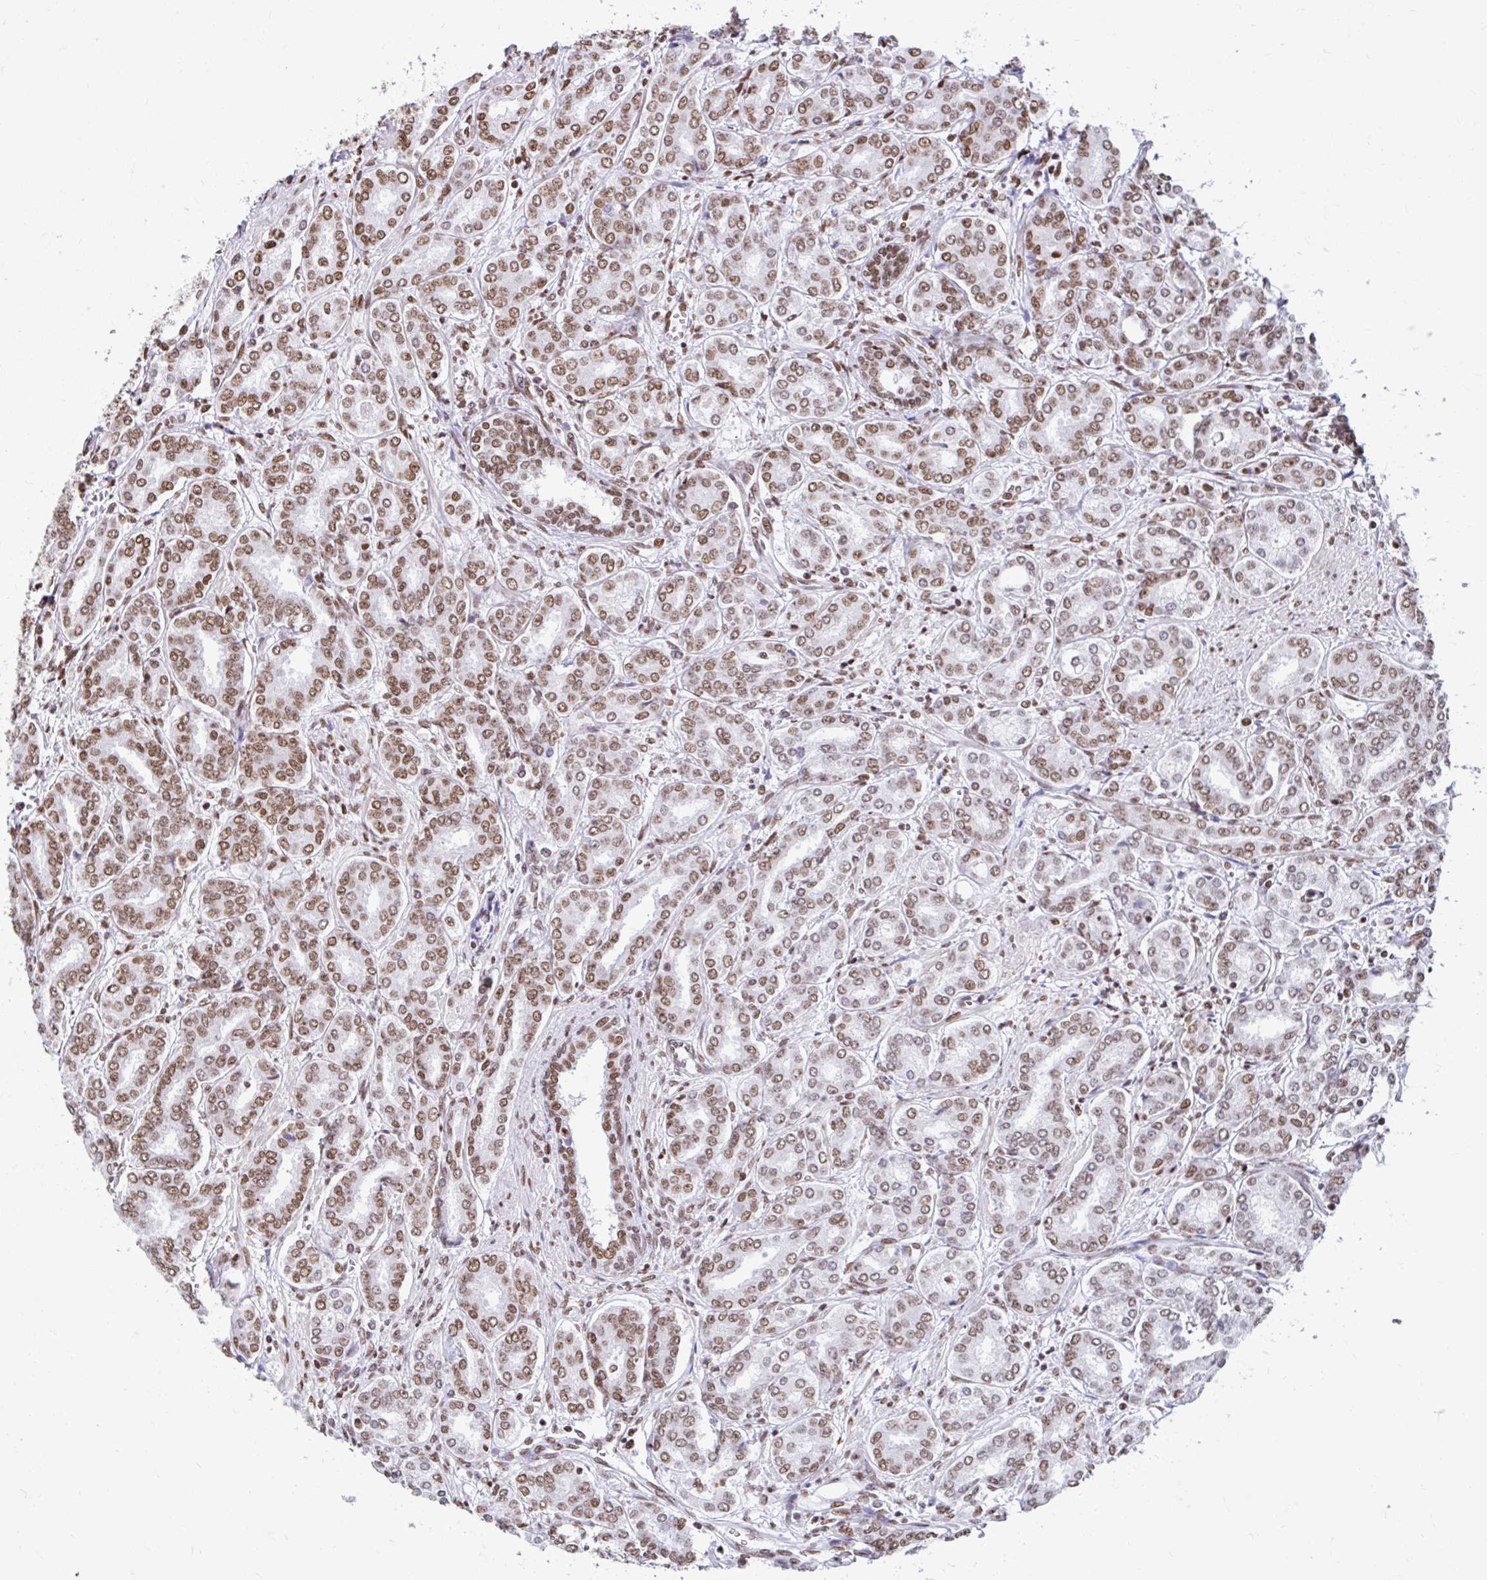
{"staining": {"intensity": "moderate", "quantity": ">75%", "location": "nuclear"}, "tissue": "prostate cancer", "cell_type": "Tumor cells", "image_type": "cancer", "snomed": [{"axis": "morphology", "description": "Adenocarcinoma, High grade"}, {"axis": "topography", "description": "Prostate"}], "caption": "A medium amount of moderate nuclear staining is present in approximately >75% of tumor cells in prostate adenocarcinoma (high-grade) tissue.", "gene": "KHDRBS1", "patient": {"sex": "male", "age": 72}}